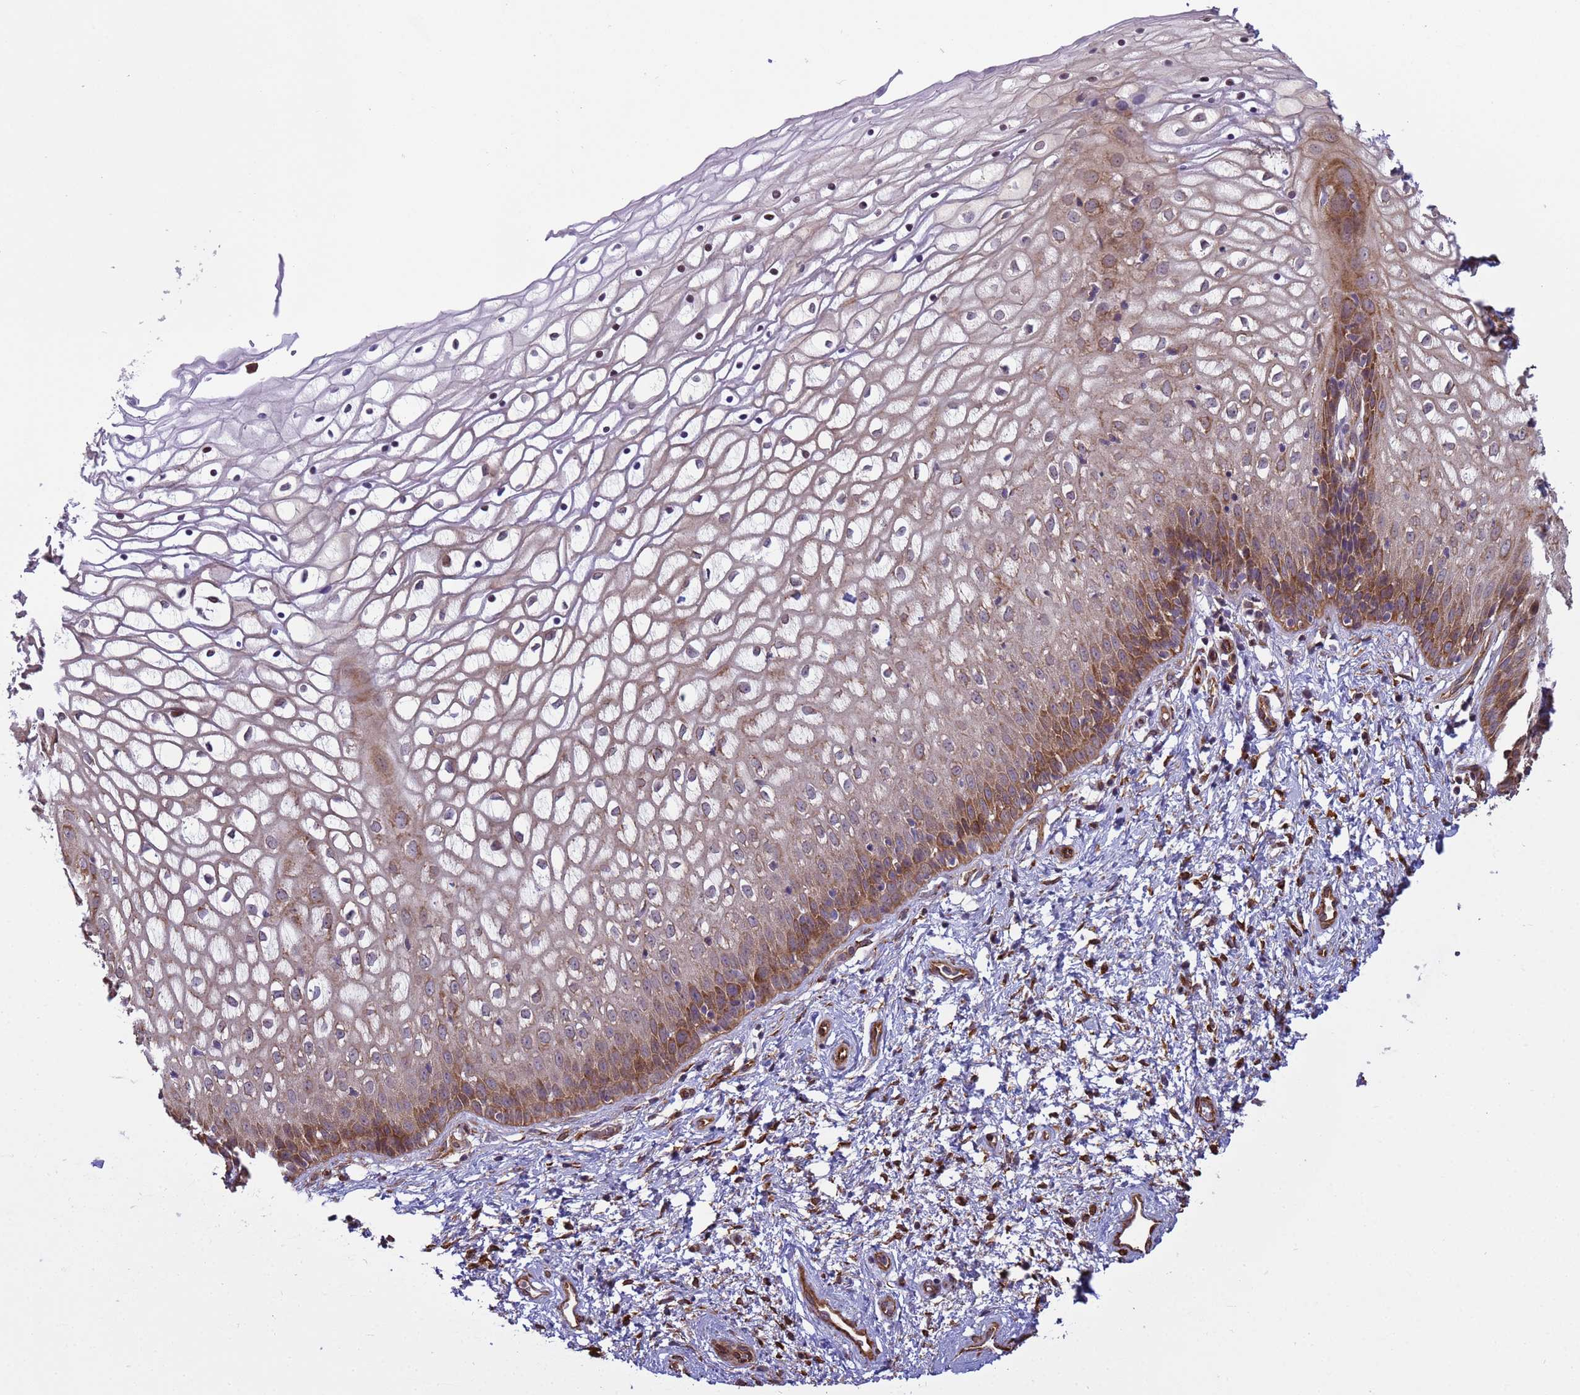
{"staining": {"intensity": "moderate", "quantity": "25%-75%", "location": "cytoplasmic/membranous"}, "tissue": "vagina", "cell_type": "Squamous epithelial cells", "image_type": "normal", "snomed": [{"axis": "morphology", "description": "Normal tissue, NOS"}, {"axis": "topography", "description": "Vagina"}], "caption": "Immunohistochemical staining of unremarkable human vagina displays medium levels of moderate cytoplasmic/membranous positivity in about 25%-75% of squamous epithelial cells.", "gene": "ITGB4", "patient": {"sex": "female", "age": 34}}